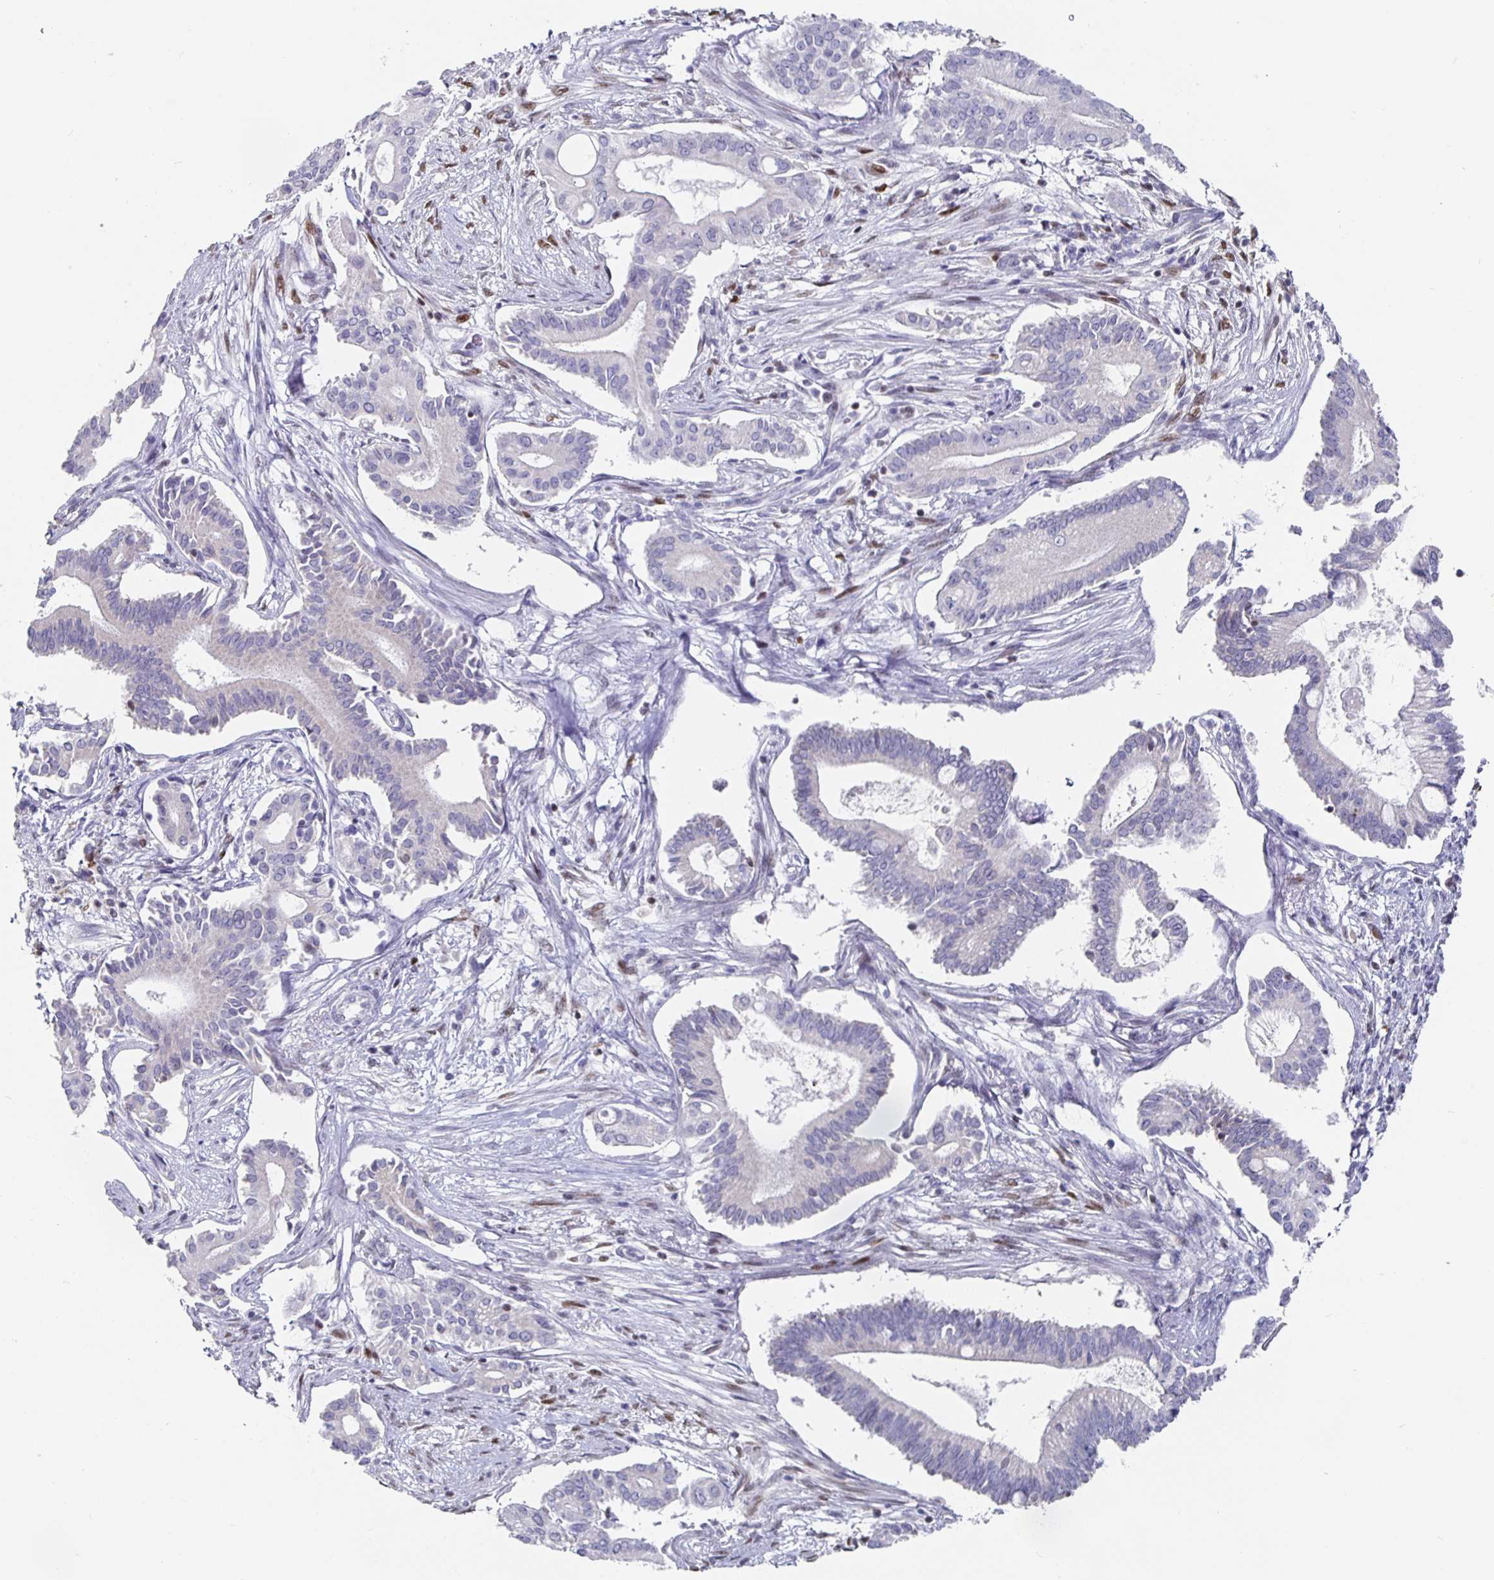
{"staining": {"intensity": "negative", "quantity": "none", "location": "none"}, "tissue": "pancreatic cancer", "cell_type": "Tumor cells", "image_type": "cancer", "snomed": [{"axis": "morphology", "description": "Adenocarcinoma, NOS"}, {"axis": "topography", "description": "Pancreas"}], "caption": "DAB (3,3'-diaminobenzidine) immunohistochemical staining of human pancreatic cancer reveals no significant expression in tumor cells. Nuclei are stained in blue.", "gene": "RUNX2", "patient": {"sex": "female", "age": 68}}